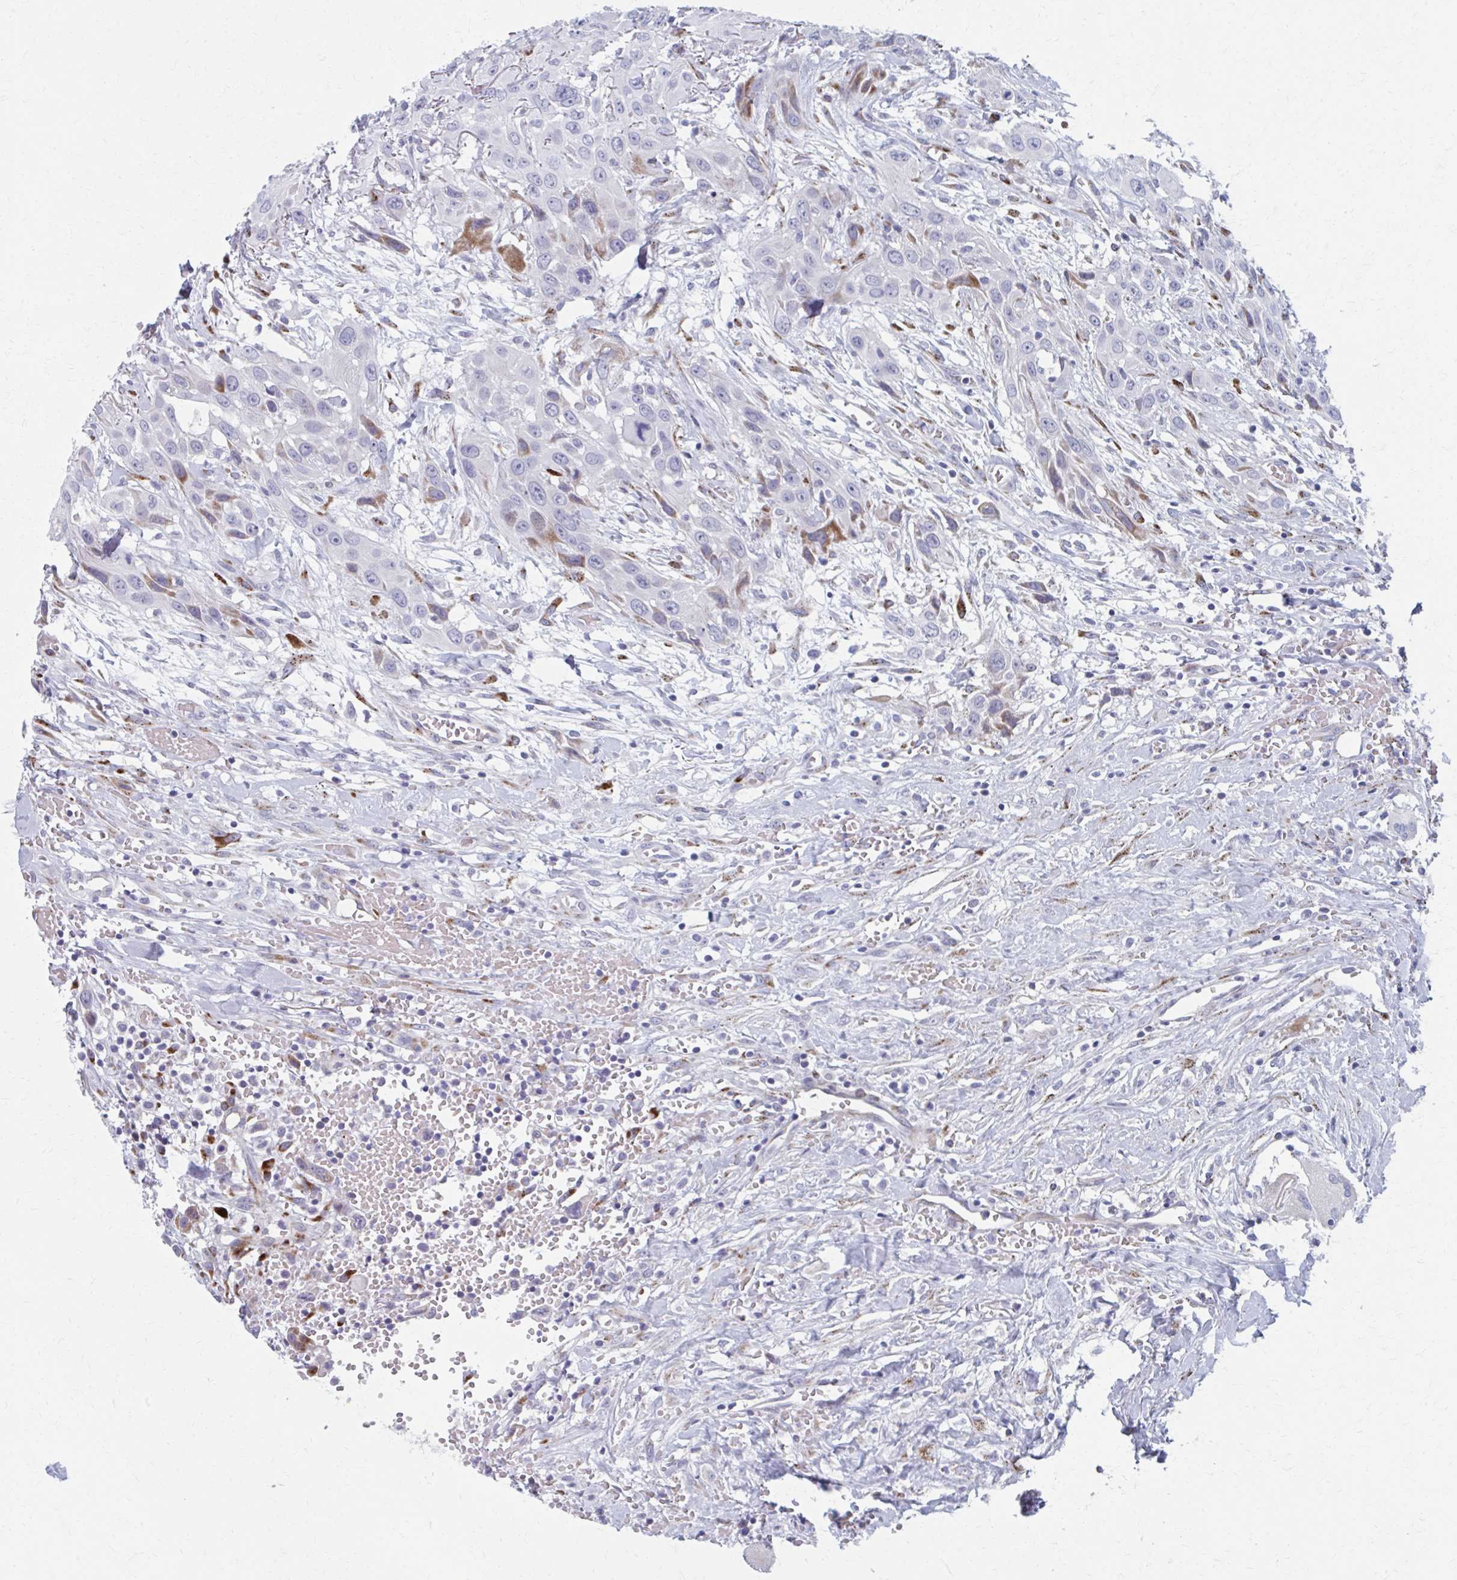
{"staining": {"intensity": "moderate", "quantity": "<25%", "location": "cytoplasmic/membranous"}, "tissue": "head and neck cancer", "cell_type": "Tumor cells", "image_type": "cancer", "snomed": [{"axis": "morphology", "description": "Squamous cell carcinoma, NOS"}, {"axis": "topography", "description": "Head-Neck"}], "caption": "Brown immunohistochemical staining in squamous cell carcinoma (head and neck) exhibits moderate cytoplasmic/membranous positivity in approximately <25% of tumor cells. (IHC, brightfield microscopy, high magnification).", "gene": "OLFM2", "patient": {"sex": "male", "age": 81}}